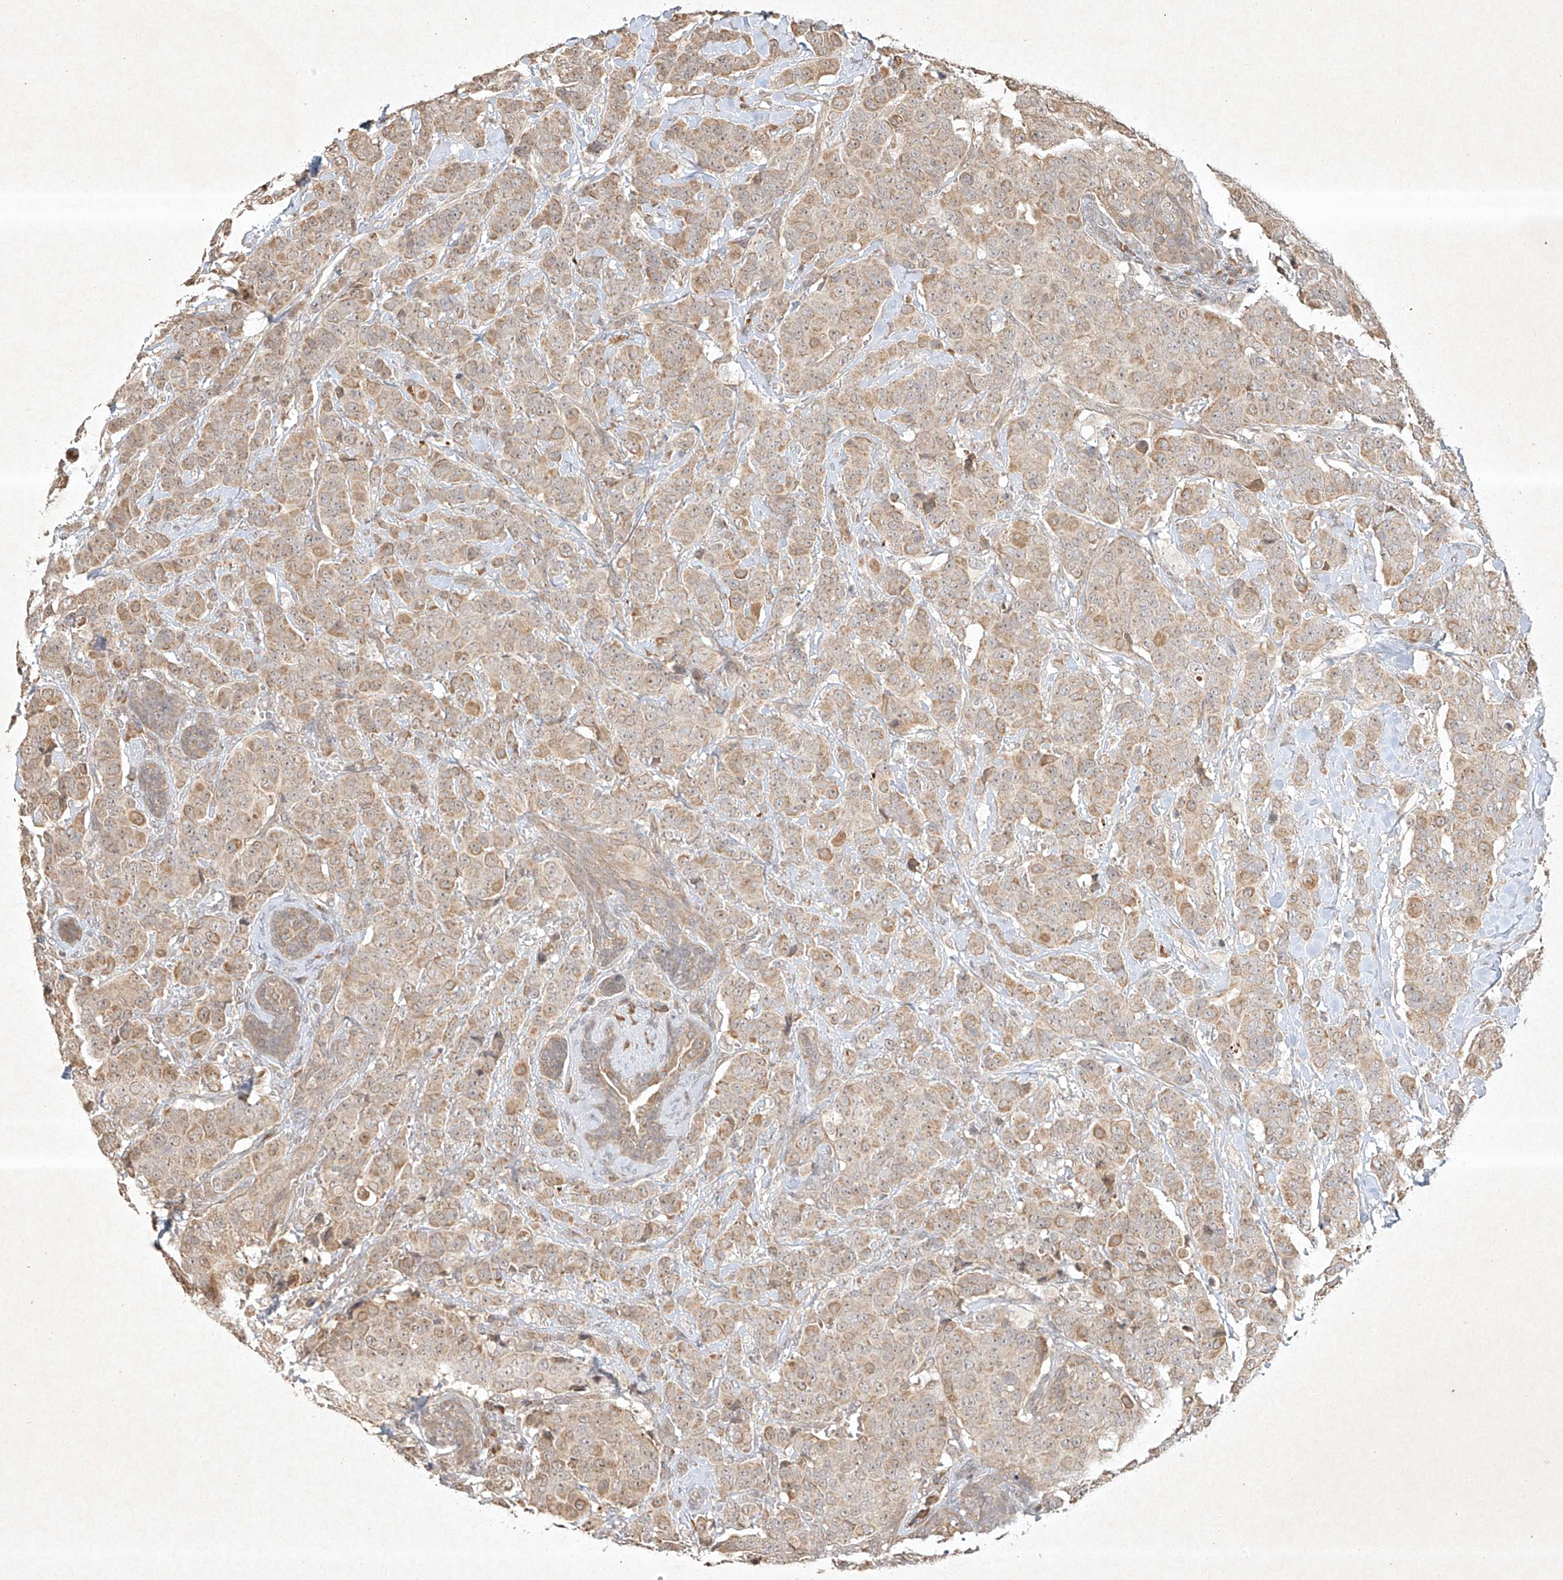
{"staining": {"intensity": "weak", "quantity": ">75%", "location": "cytoplasmic/membranous"}, "tissue": "breast cancer", "cell_type": "Tumor cells", "image_type": "cancer", "snomed": [{"axis": "morphology", "description": "Normal tissue, NOS"}, {"axis": "morphology", "description": "Duct carcinoma"}, {"axis": "topography", "description": "Breast"}], "caption": "Immunohistochemical staining of human breast infiltrating ductal carcinoma displays weak cytoplasmic/membranous protein staining in approximately >75% of tumor cells.", "gene": "BTRC", "patient": {"sex": "female", "age": 40}}